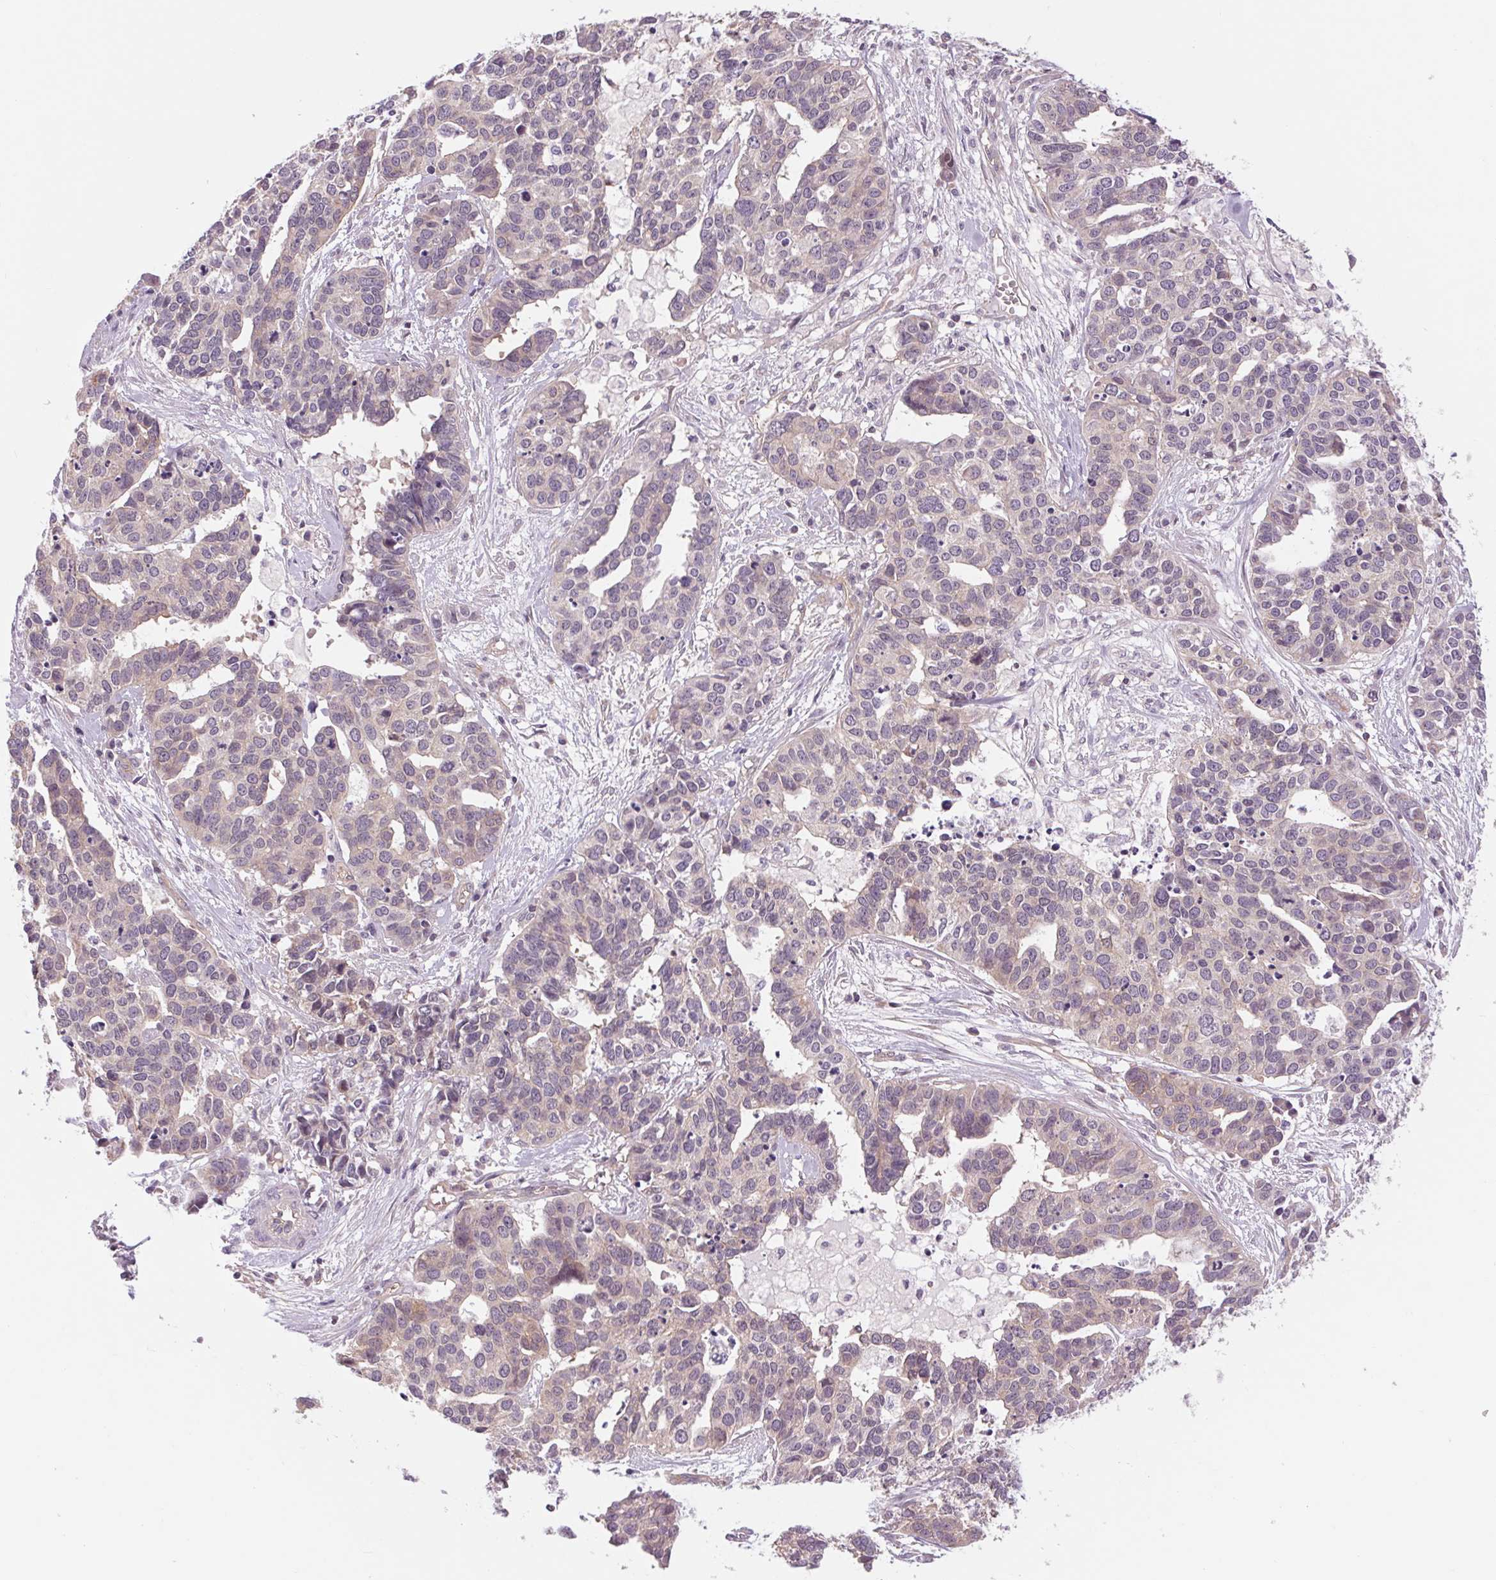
{"staining": {"intensity": "negative", "quantity": "none", "location": "none"}, "tissue": "ovarian cancer", "cell_type": "Tumor cells", "image_type": "cancer", "snomed": [{"axis": "morphology", "description": "Carcinoma, endometroid"}, {"axis": "topography", "description": "Ovary"}], "caption": "Immunohistochemistry image of neoplastic tissue: endometroid carcinoma (ovarian) stained with DAB (3,3'-diaminobenzidine) reveals no significant protein positivity in tumor cells.", "gene": "SH3RF2", "patient": {"sex": "female", "age": 65}}